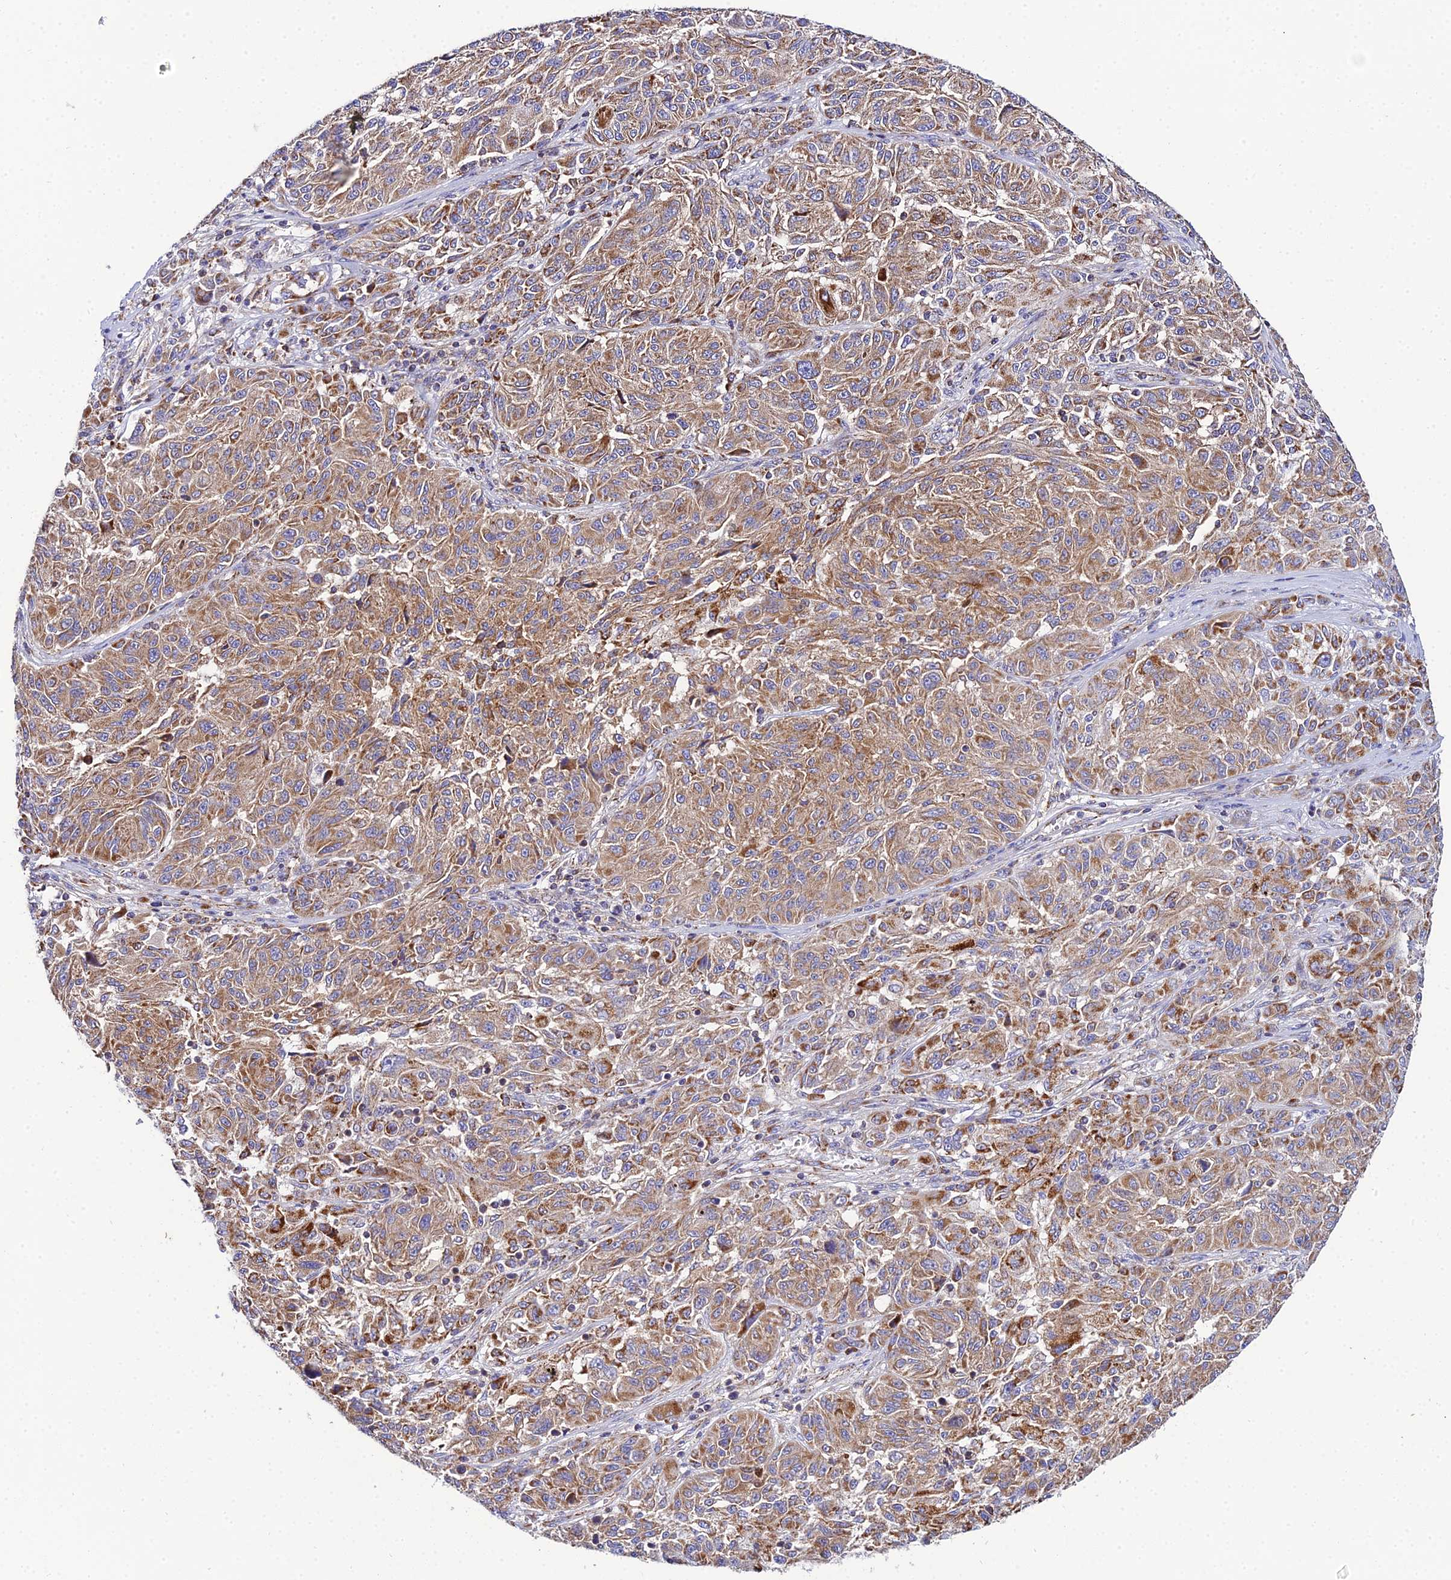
{"staining": {"intensity": "moderate", "quantity": ">75%", "location": "cytoplasmic/membranous"}, "tissue": "melanoma", "cell_type": "Tumor cells", "image_type": "cancer", "snomed": [{"axis": "morphology", "description": "Malignant melanoma, NOS"}, {"axis": "topography", "description": "Skin"}], "caption": "Human melanoma stained for a protein (brown) displays moderate cytoplasmic/membranous positive positivity in approximately >75% of tumor cells.", "gene": "NIPSNAP3A", "patient": {"sex": "male", "age": 53}}